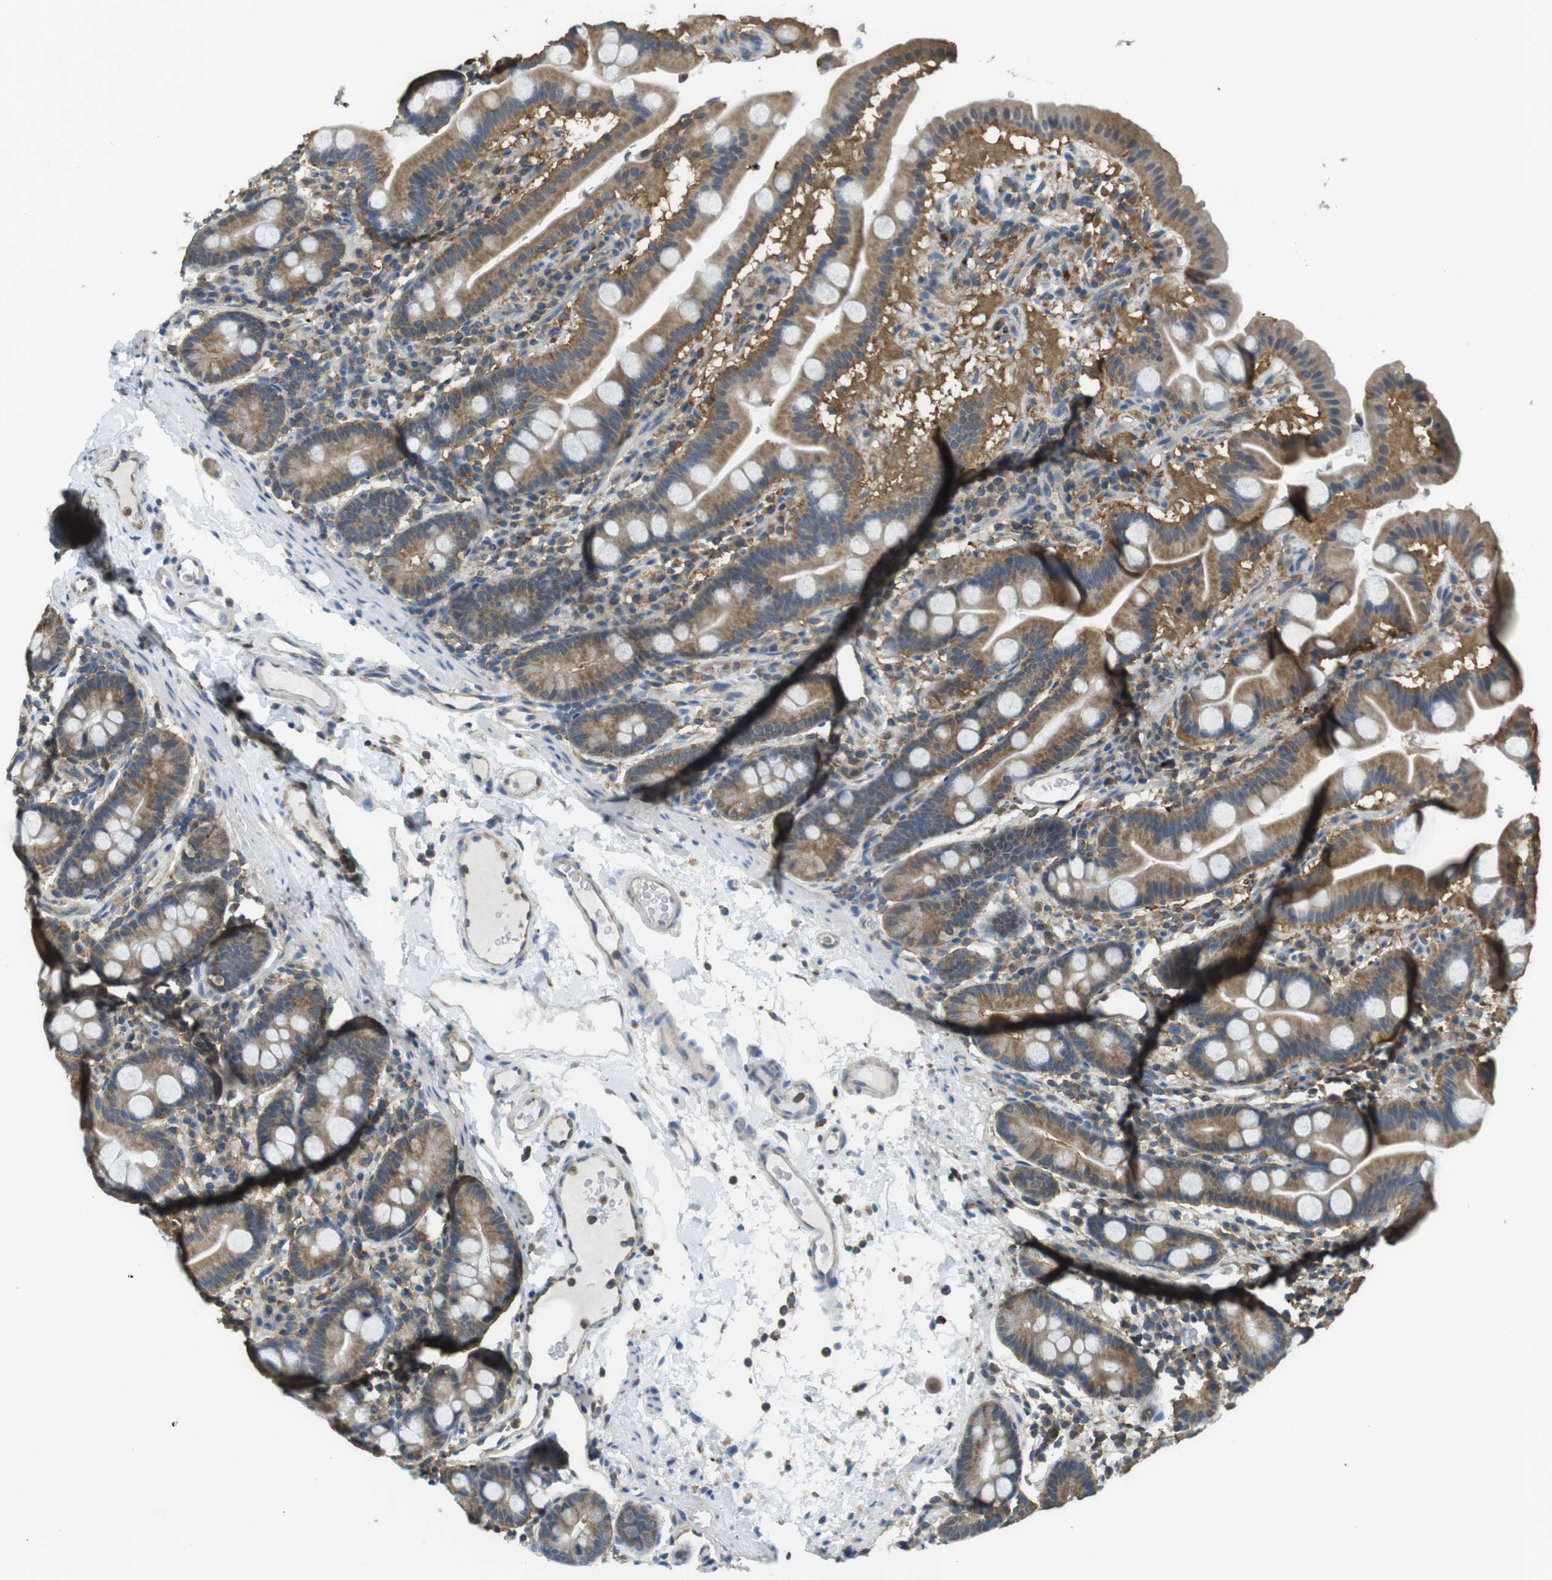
{"staining": {"intensity": "moderate", "quantity": ">75%", "location": "cytoplasmic/membranous"}, "tissue": "duodenum", "cell_type": "Glandular cells", "image_type": "normal", "snomed": [{"axis": "morphology", "description": "Normal tissue, NOS"}, {"axis": "topography", "description": "Duodenum"}], "caption": "An image of duodenum stained for a protein shows moderate cytoplasmic/membranous brown staining in glandular cells. Ihc stains the protein in brown and the nuclei are stained blue.", "gene": "BRI3BP", "patient": {"sex": "male", "age": 50}}